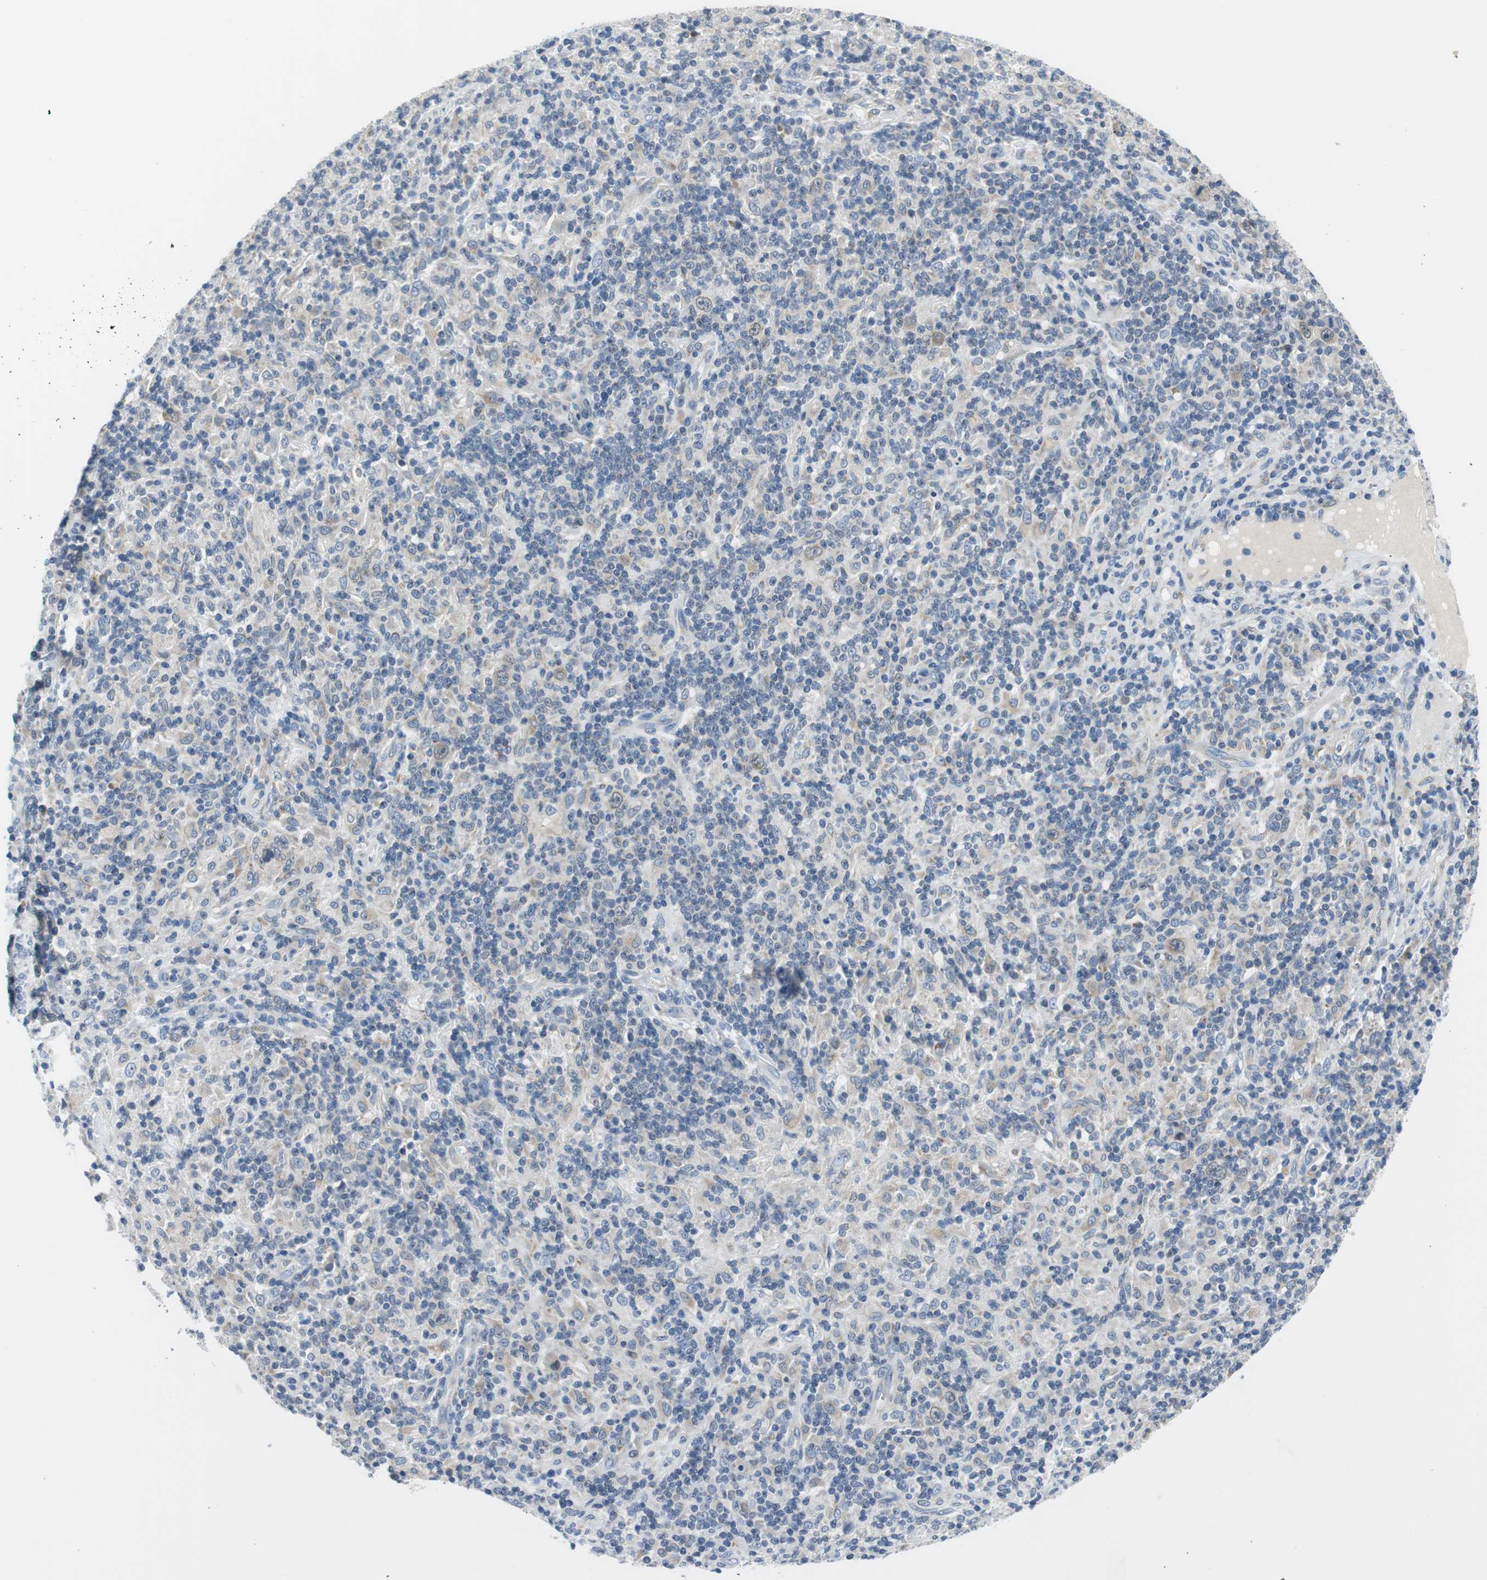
{"staining": {"intensity": "weak", "quantity": "<25%", "location": "cytoplasmic/membranous"}, "tissue": "lymphoma", "cell_type": "Tumor cells", "image_type": "cancer", "snomed": [{"axis": "morphology", "description": "Hodgkin's disease, NOS"}, {"axis": "topography", "description": "Lymph node"}], "caption": "The histopathology image shows no staining of tumor cells in Hodgkin's disease. Brightfield microscopy of immunohistochemistry (IHC) stained with DAB (brown) and hematoxylin (blue), captured at high magnification.", "gene": "PLAA", "patient": {"sex": "male", "age": 70}}